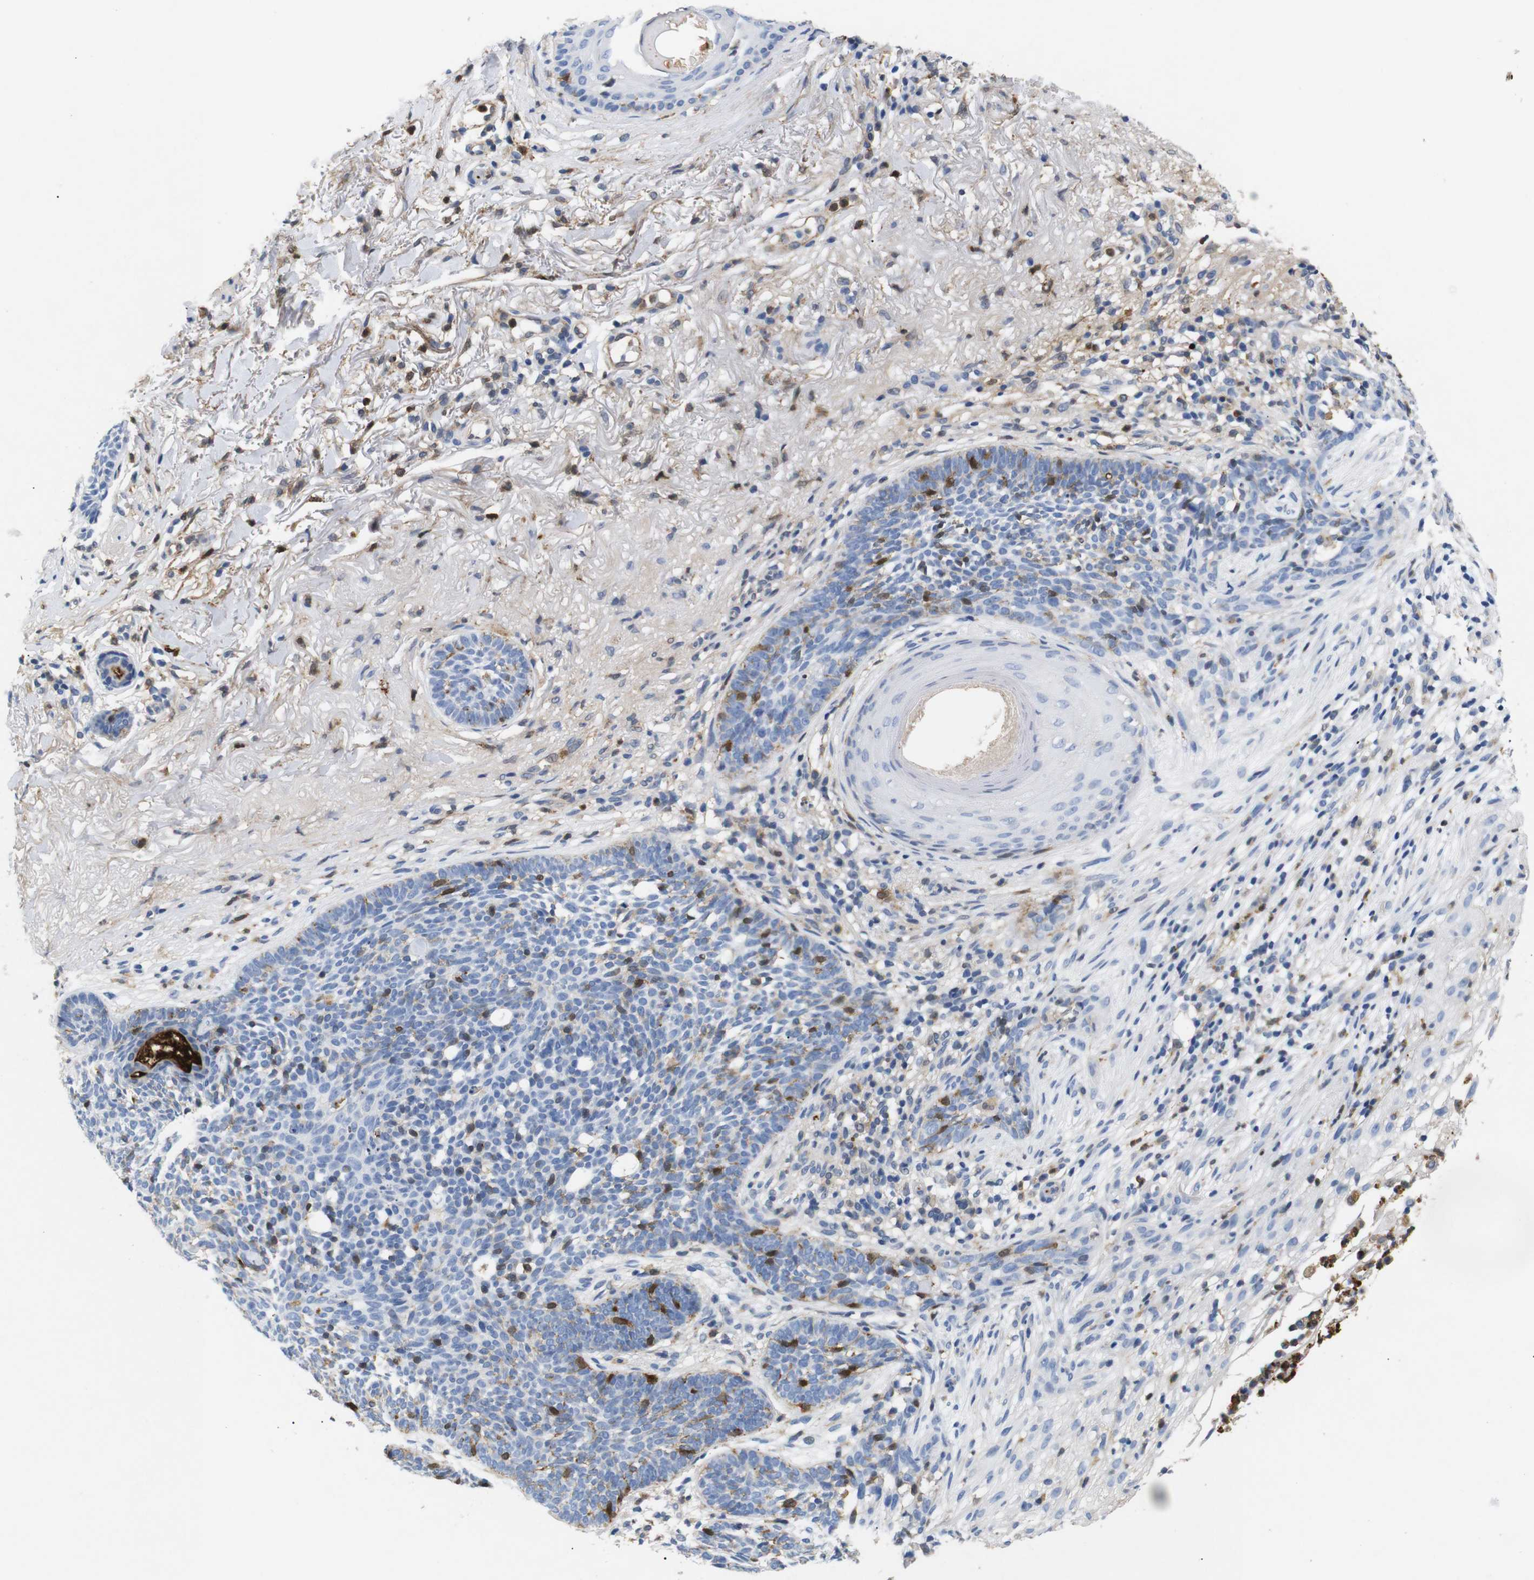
{"staining": {"intensity": "moderate", "quantity": "<25%", "location": "cytoplasmic/membranous,nuclear"}, "tissue": "skin cancer", "cell_type": "Tumor cells", "image_type": "cancer", "snomed": [{"axis": "morphology", "description": "Basal cell carcinoma"}, {"axis": "topography", "description": "Skin"}], "caption": "Brown immunohistochemical staining in skin cancer (basal cell carcinoma) reveals moderate cytoplasmic/membranous and nuclear staining in about <25% of tumor cells. (Stains: DAB in brown, nuclei in blue, Microscopy: brightfield microscopy at high magnification).", "gene": "SDCBP", "patient": {"sex": "female", "age": 70}}